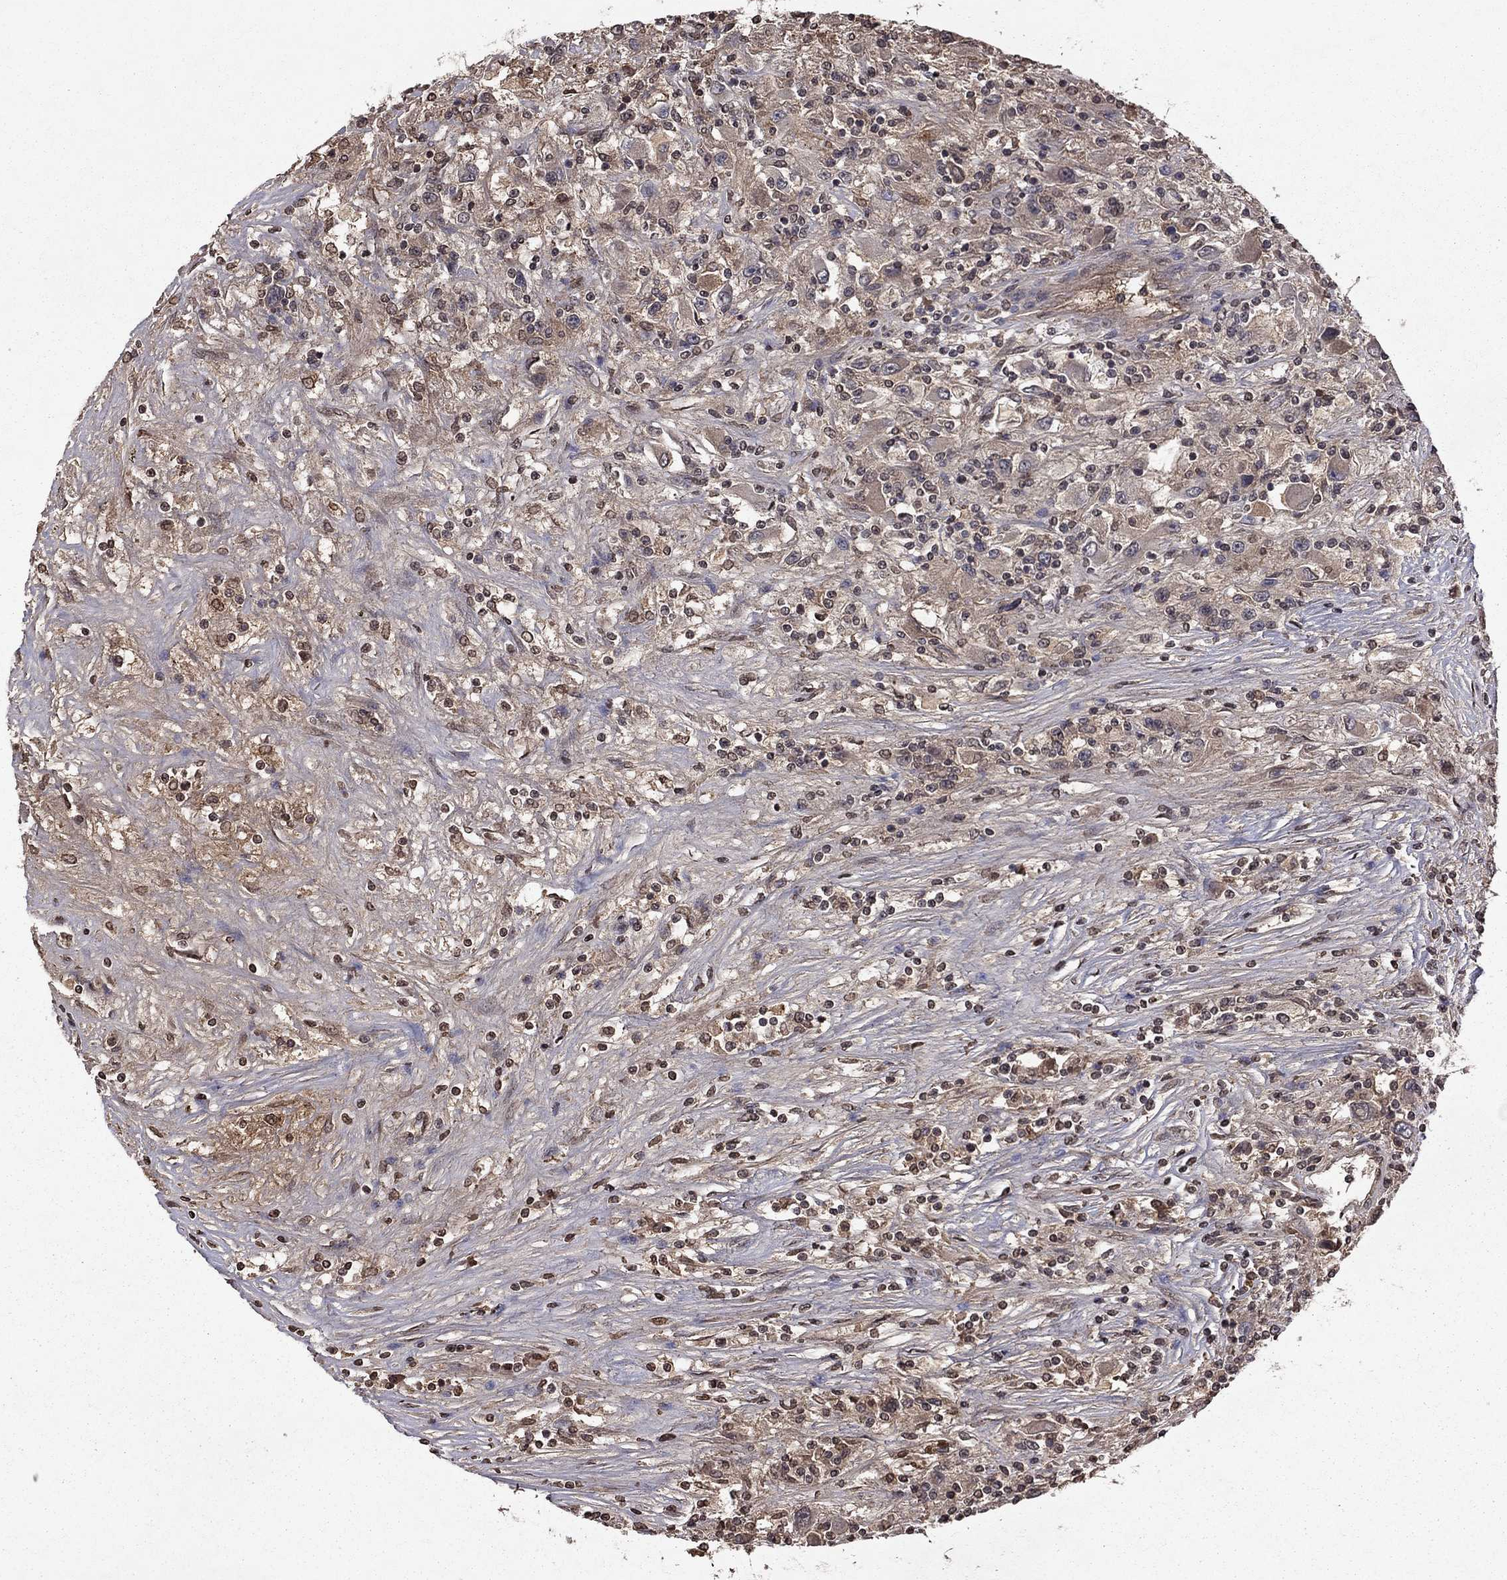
{"staining": {"intensity": "weak", "quantity": "<25%", "location": "cytoplasmic/membranous"}, "tissue": "renal cancer", "cell_type": "Tumor cells", "image_type": "cancer", "snomed": [{"axis": "morphology", "description": "Adenocarcinoma, NOS"}, {"axis": "topography", "description": "Kidney"}], "caption": "Immunohistochemistry (IHC) of human renal cancer (adenocarcinoma) shows no positivity in tumor cells.", "gene": "NLGN1", "patient": {"sex": "female", "age": 67}}